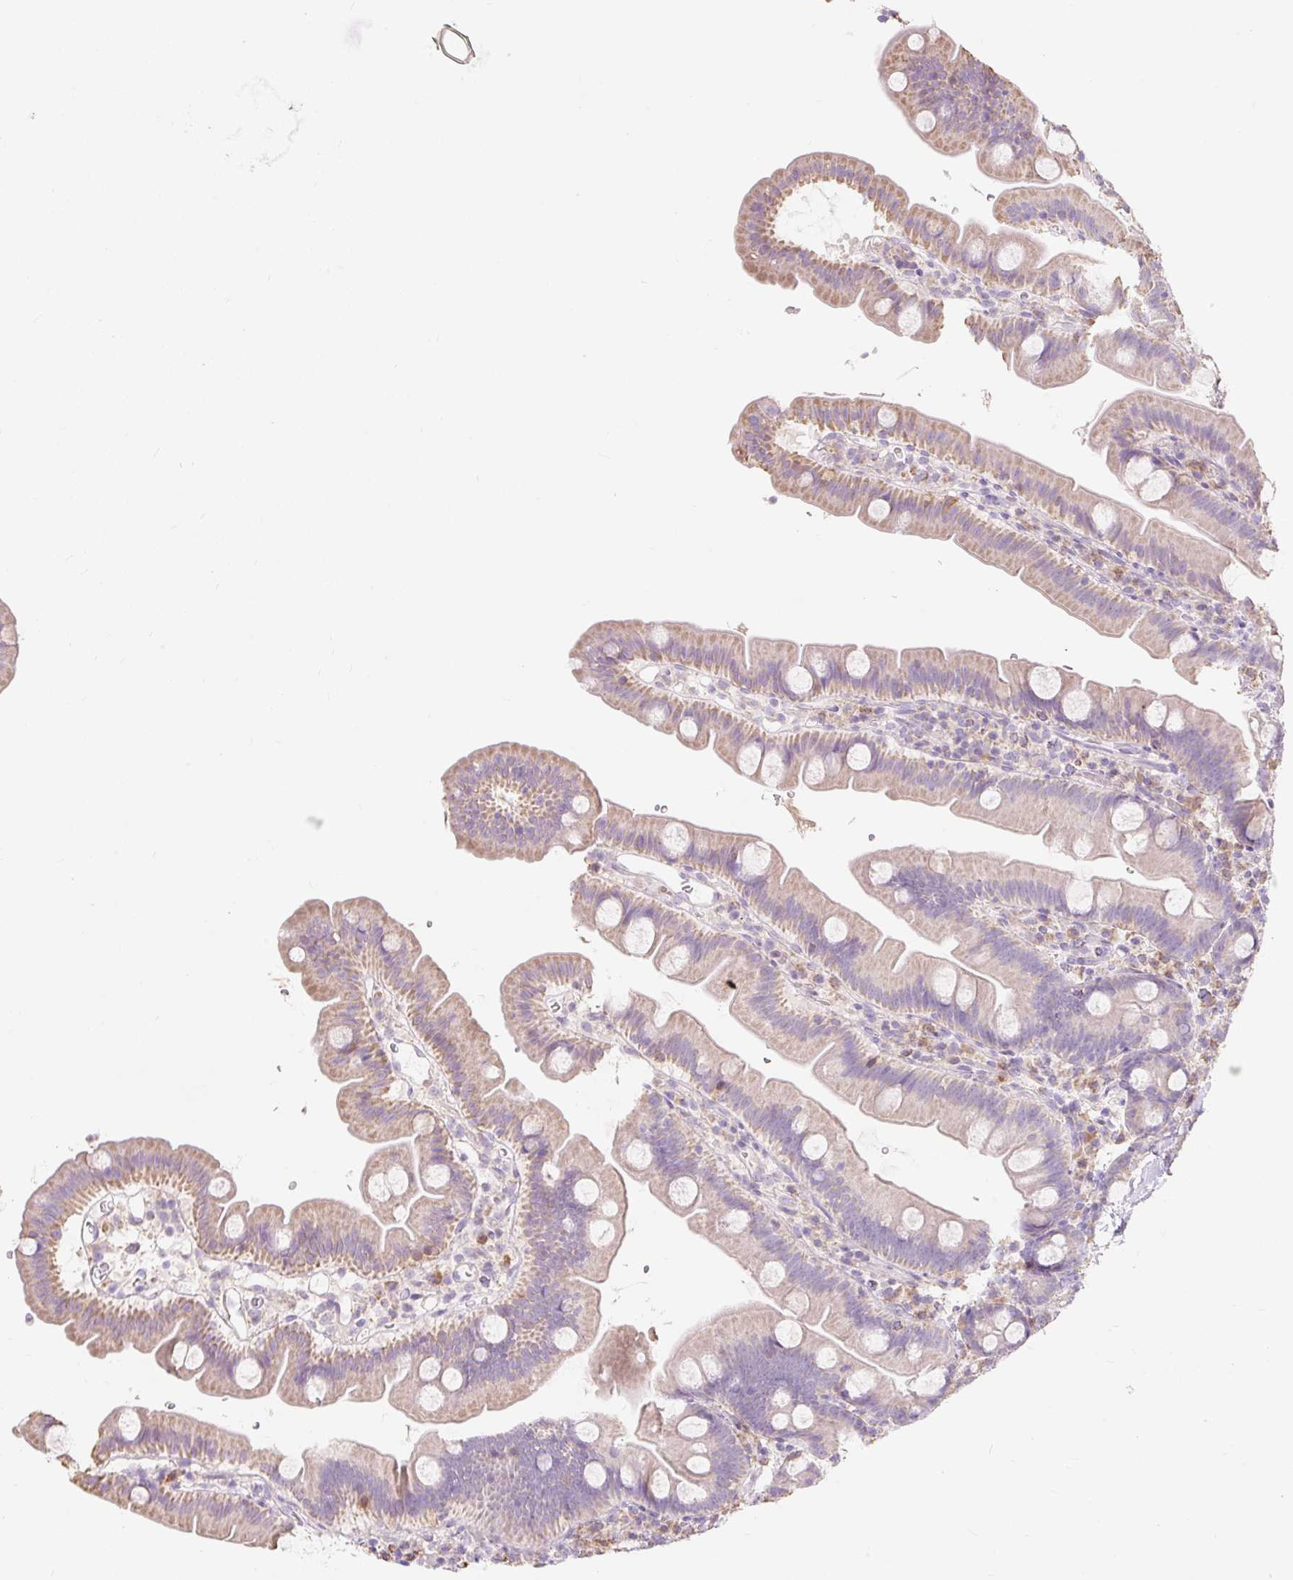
{"staining": {"intensity": "moderate", "quantity": "25%-75%", "location": "cytoplasmic/membranous"}, "tissue": "small intestine", "cell_type": "Glandular cells", "image_type": "normal", "snomed": [{"axis": "morphology", "description": "Normal tissue, NOS"}, {"axis": "topography", "description": "Small intestine"}], "caption": "A histopathology image showing moderate cytoplasmic/membranous expression in approximately 25%-75% of glandular cells in benign small intestine, as visualized by brown immunohistochemical staining.", "gene": "DHX35", "patient": {"sex": "female", "age": 68}}